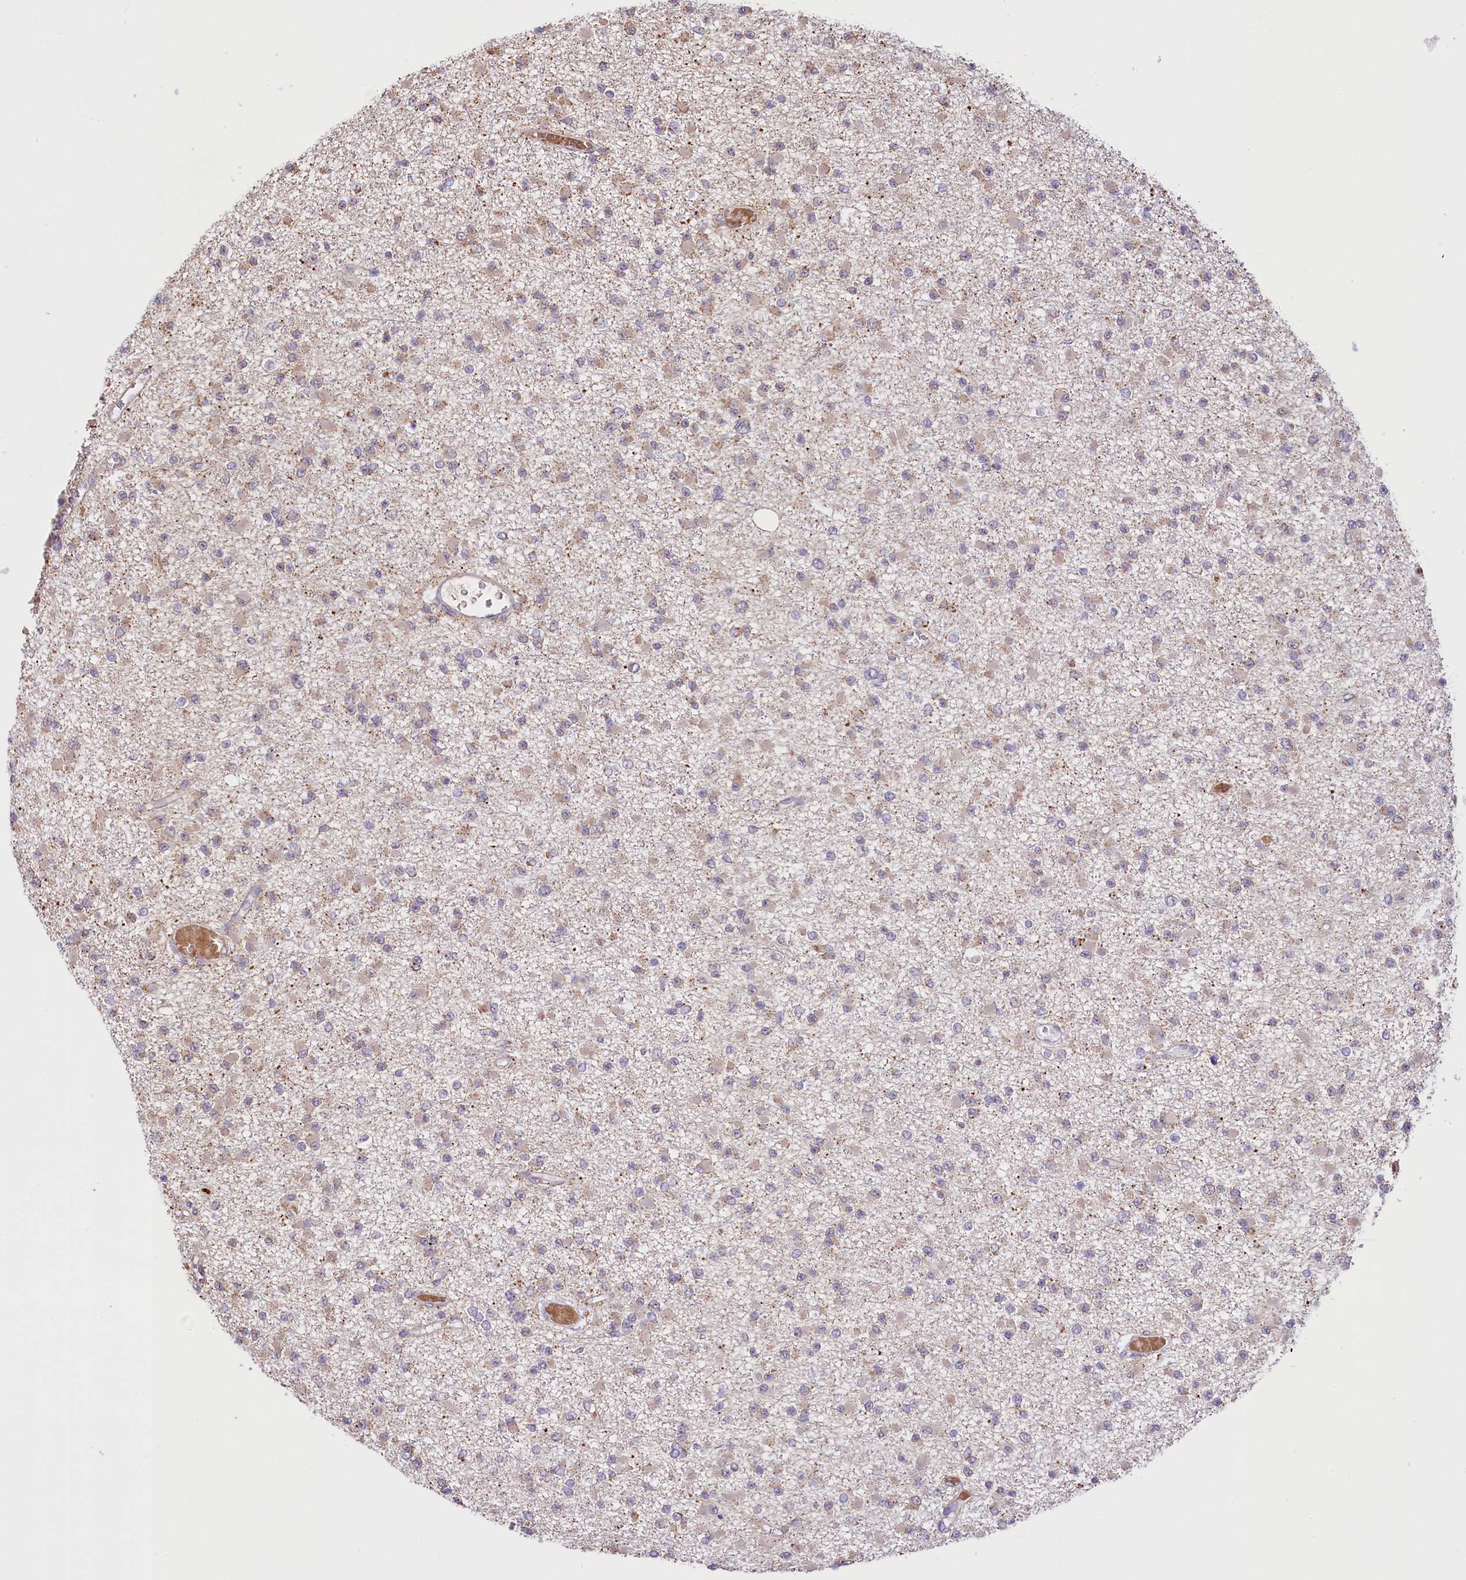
{"staining": {"intensity": "negative", "quantity": "none", "location": "none"}, "tissue": "glioma", "cell_type": "Tumor cells", "image_type": "cancer", "snomed": [{"axis": "morphology", "description": "Glioma, malignant, Low grade"}, {"axis": "topography", "description": "Brain"}], "caption": "This is a image of immunohistochemistry (IHC) staining of glioma, which shows no positivity in tumor cells.", "gene": "ST7", "patient": {"sex": "female", "age": 22}}